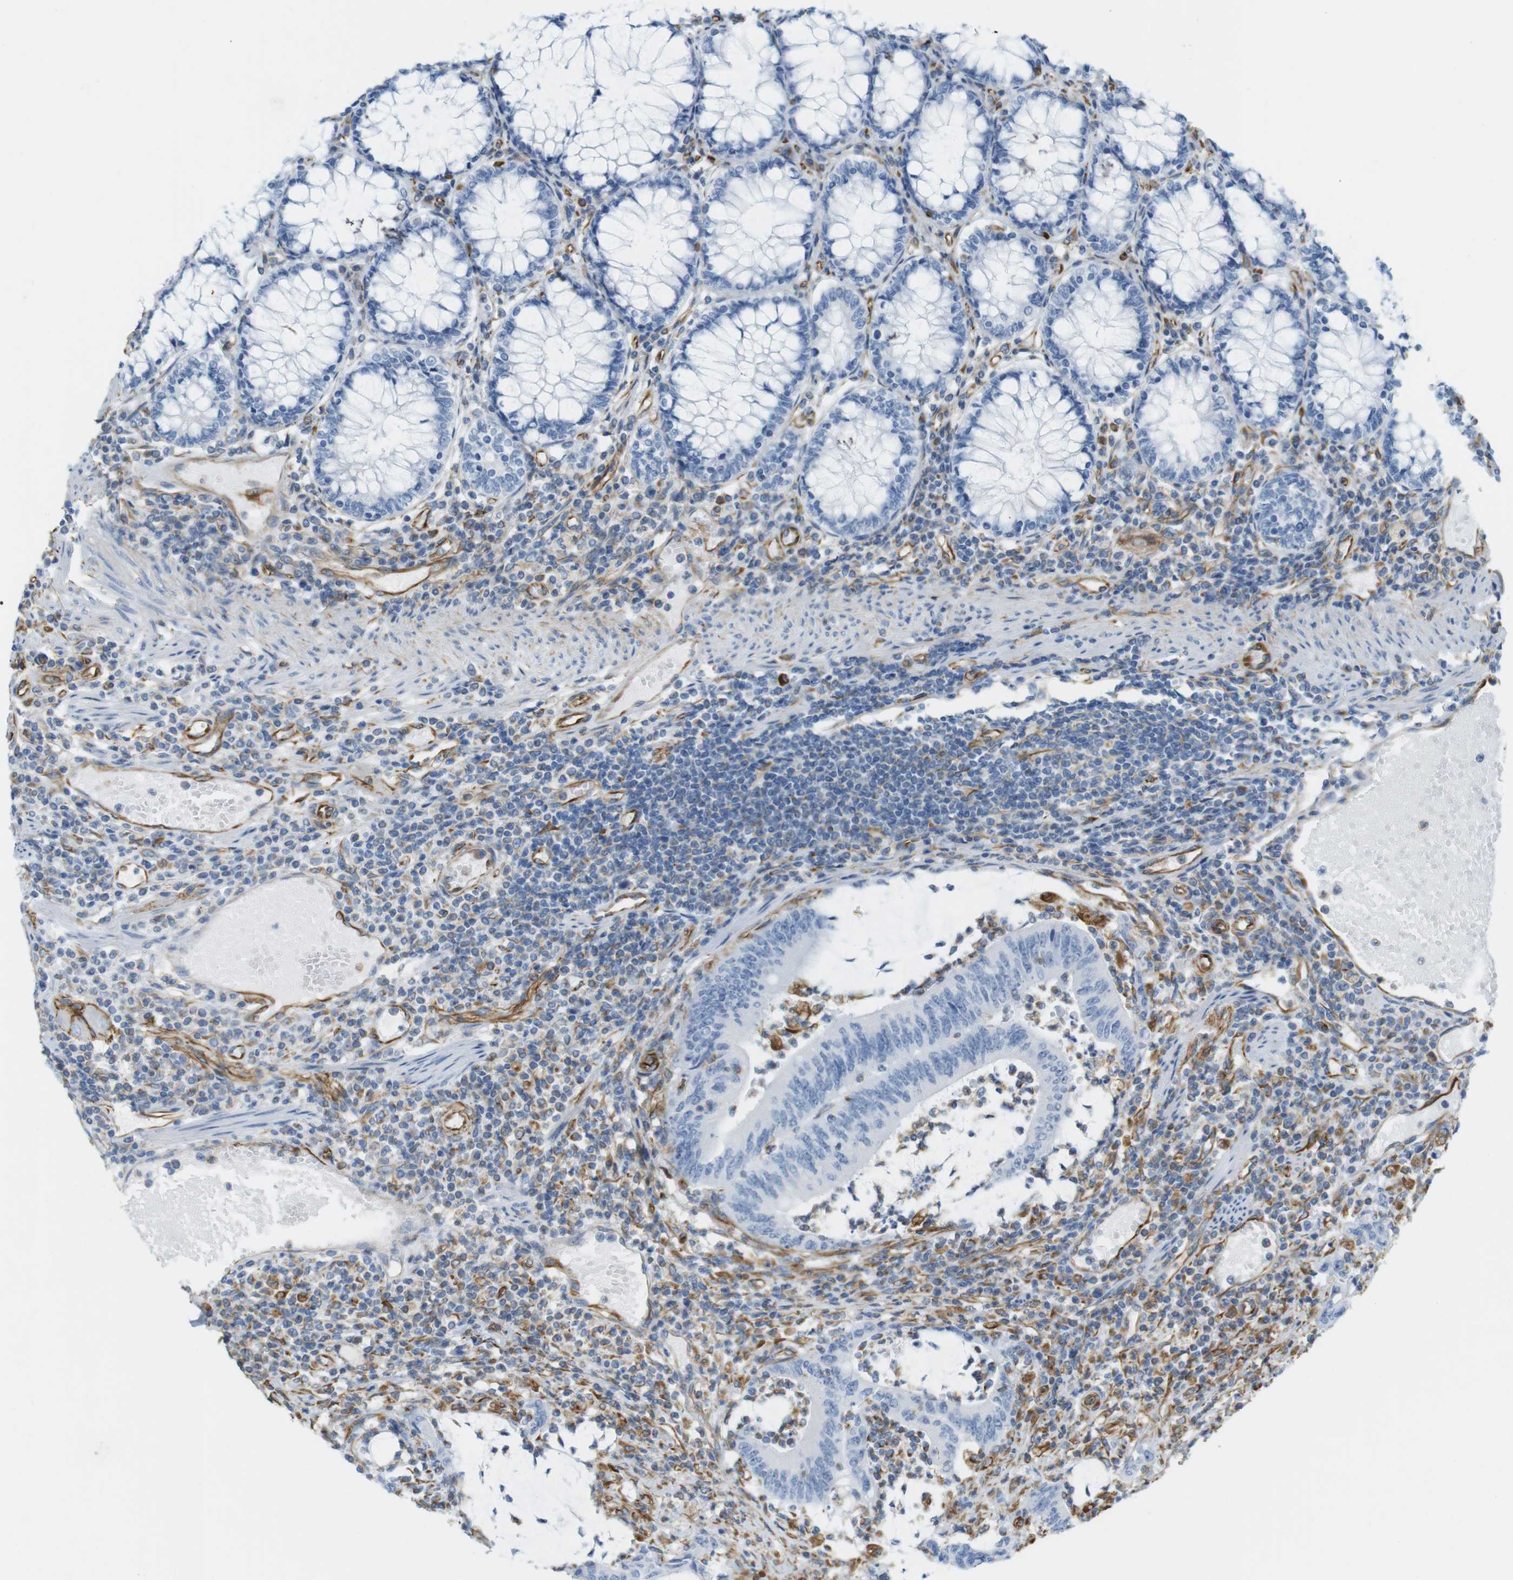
{"staining": {"intensity": "negative", "quantity": "none", "location": "none"}, "tissue": "colorectal cancer", "cell_type": "Tumor cells", "image_type": "cancer", "snomed": [{"axis": "morphology", "description": "Adenocarcinoma, NOS"}, {"axis": "topography", "description": "Rectum"}], "caption": "Colorectal cancer (adenocarcinoma) was stained to show a protein in brown. There is no significant staining in tumor cells. (Stains: DAB (3,3'-diaminobenzidine) immunohistochemistry (IHC) with hematoxylin counter stain, Microscopy: brightfield microscopy at high magnification).", "gene": "MS4A10", "patient": {"sex": "female", "age": 66}}